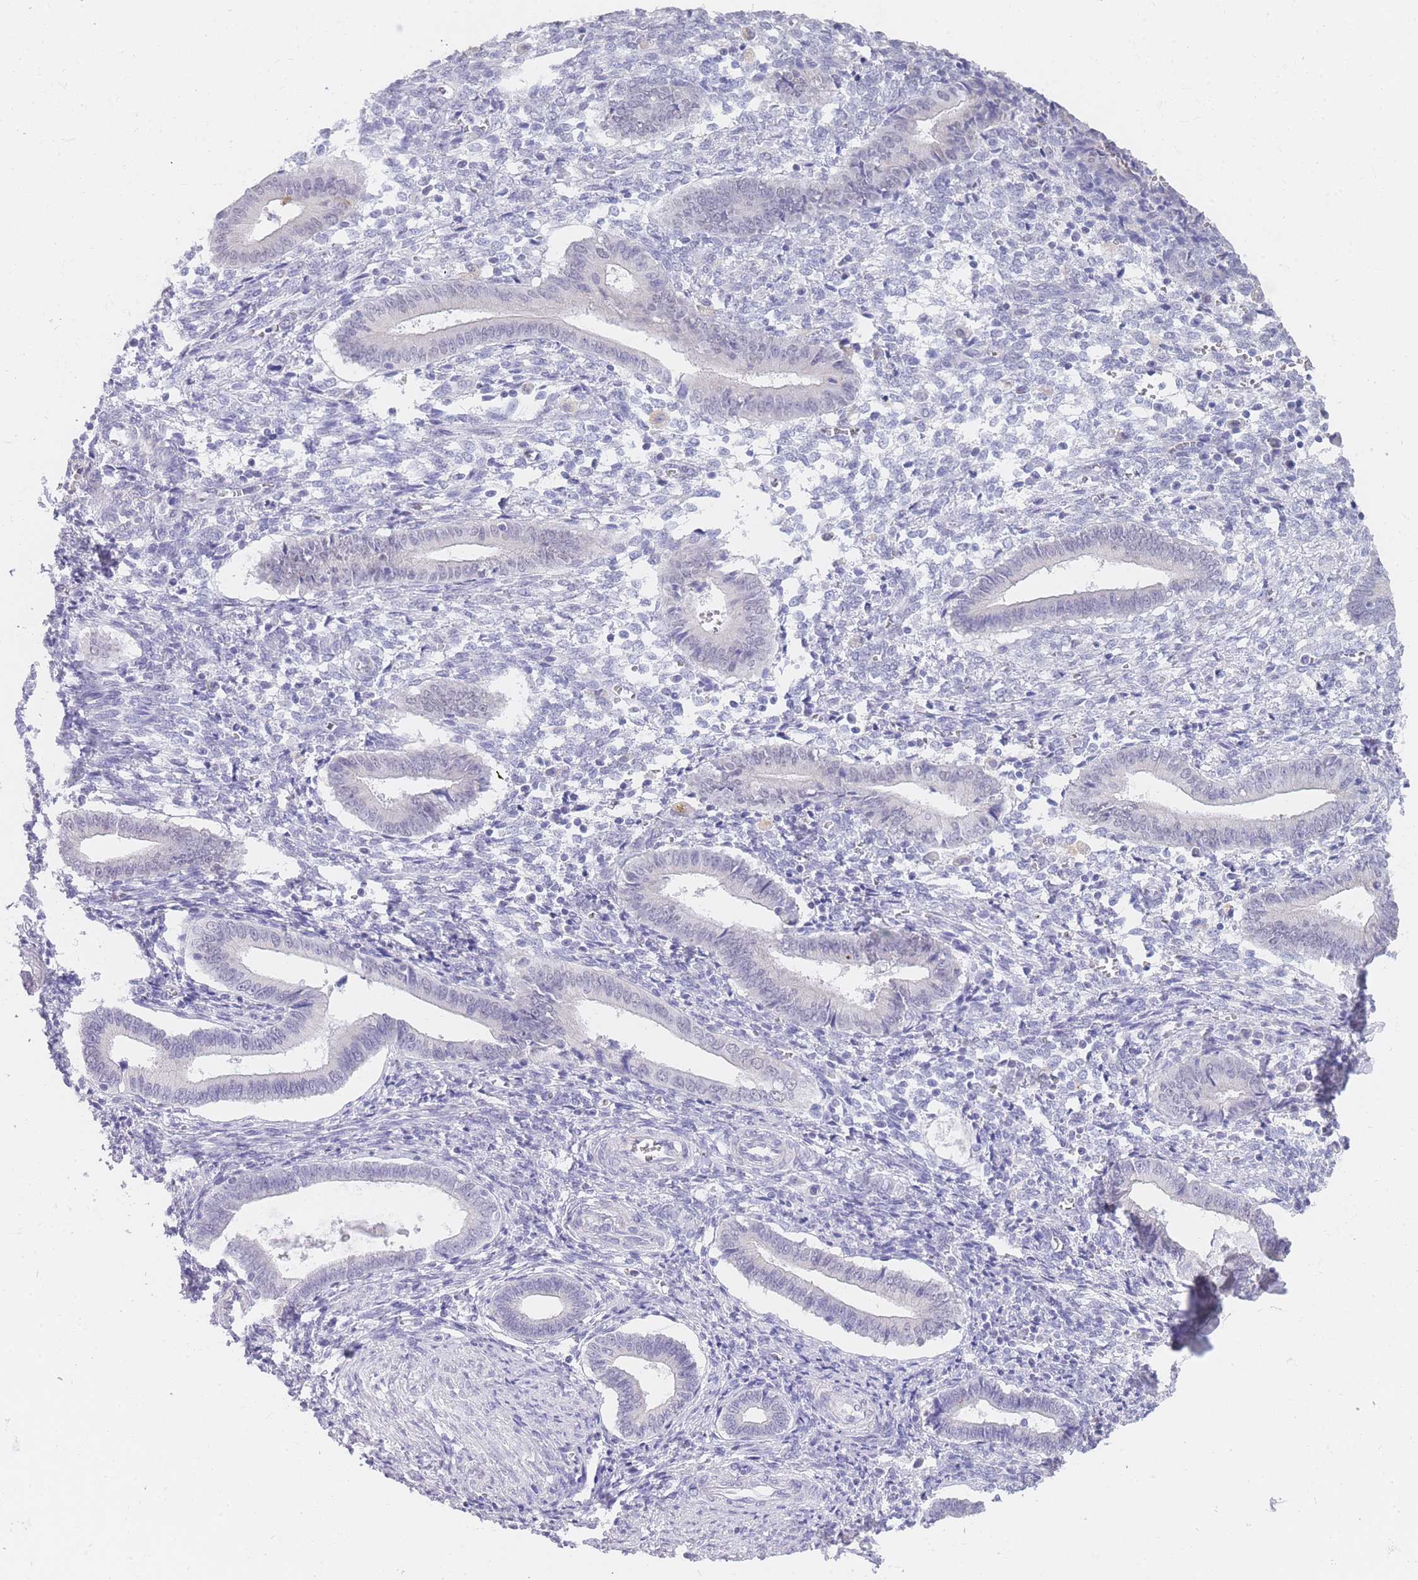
{"staining": {"intensity": "negative", "quantity": "none", "location": "none"}, "tissue": "endometrium", "cell_type": "Cells in endometrial stroma", "image_type": "normal", "snomed": [{"axis": "morphology", "description": "Normal tissue, NOS"}, {"axis": "topography", "description": "Other"}, {"axis": "topography", "description": "Endometrium"}], "caption": "Histopathology image shows no protein staining in cells in endometrial stroma of benign endometrium. (DAB immunohistochemistry, high magnification).", "gene": "FRAT2", "patient": {"sex": "female", "age": 44}}